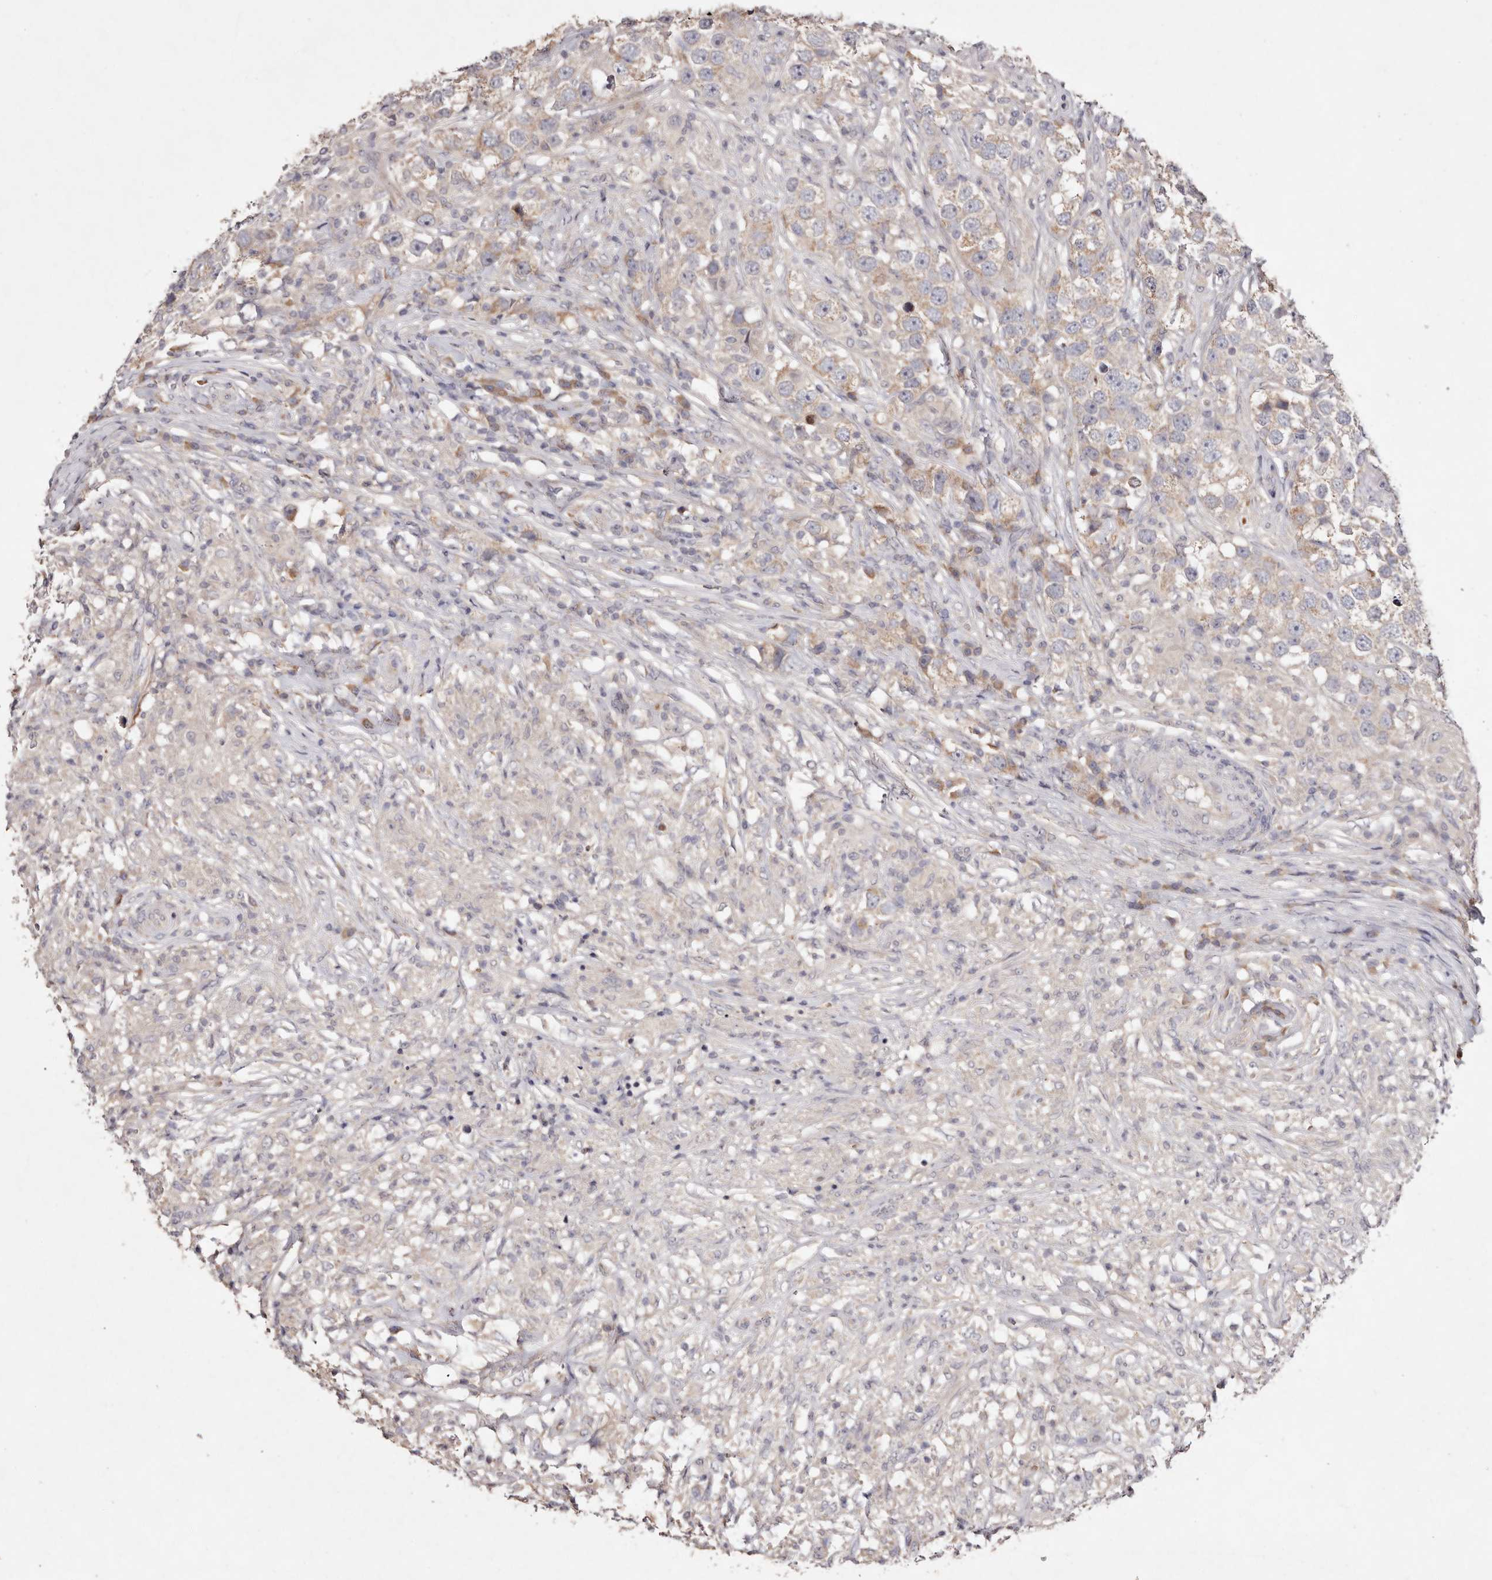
{"staining": {"intensity": "weak", "quantity": "25%-75%", "location": "cytoplasmic/membranous"}, "tissue": "testis cancer", "cell_type": "Tumor cells", "image_type": "cancer", "snomed": [{"axis": "morphology", "description": "Seminoma, NOS"}, {"axis": "topography", "description": "Testis"}], "caption": "Approximately 25%-75% of tumor cells in human testis seminoma display weak cytoplasmic/membranous protein staining as visualized by brown immunohistochemical staining.", "gene": "TSC2", "patient": {"sex": "male", "age": 49}}